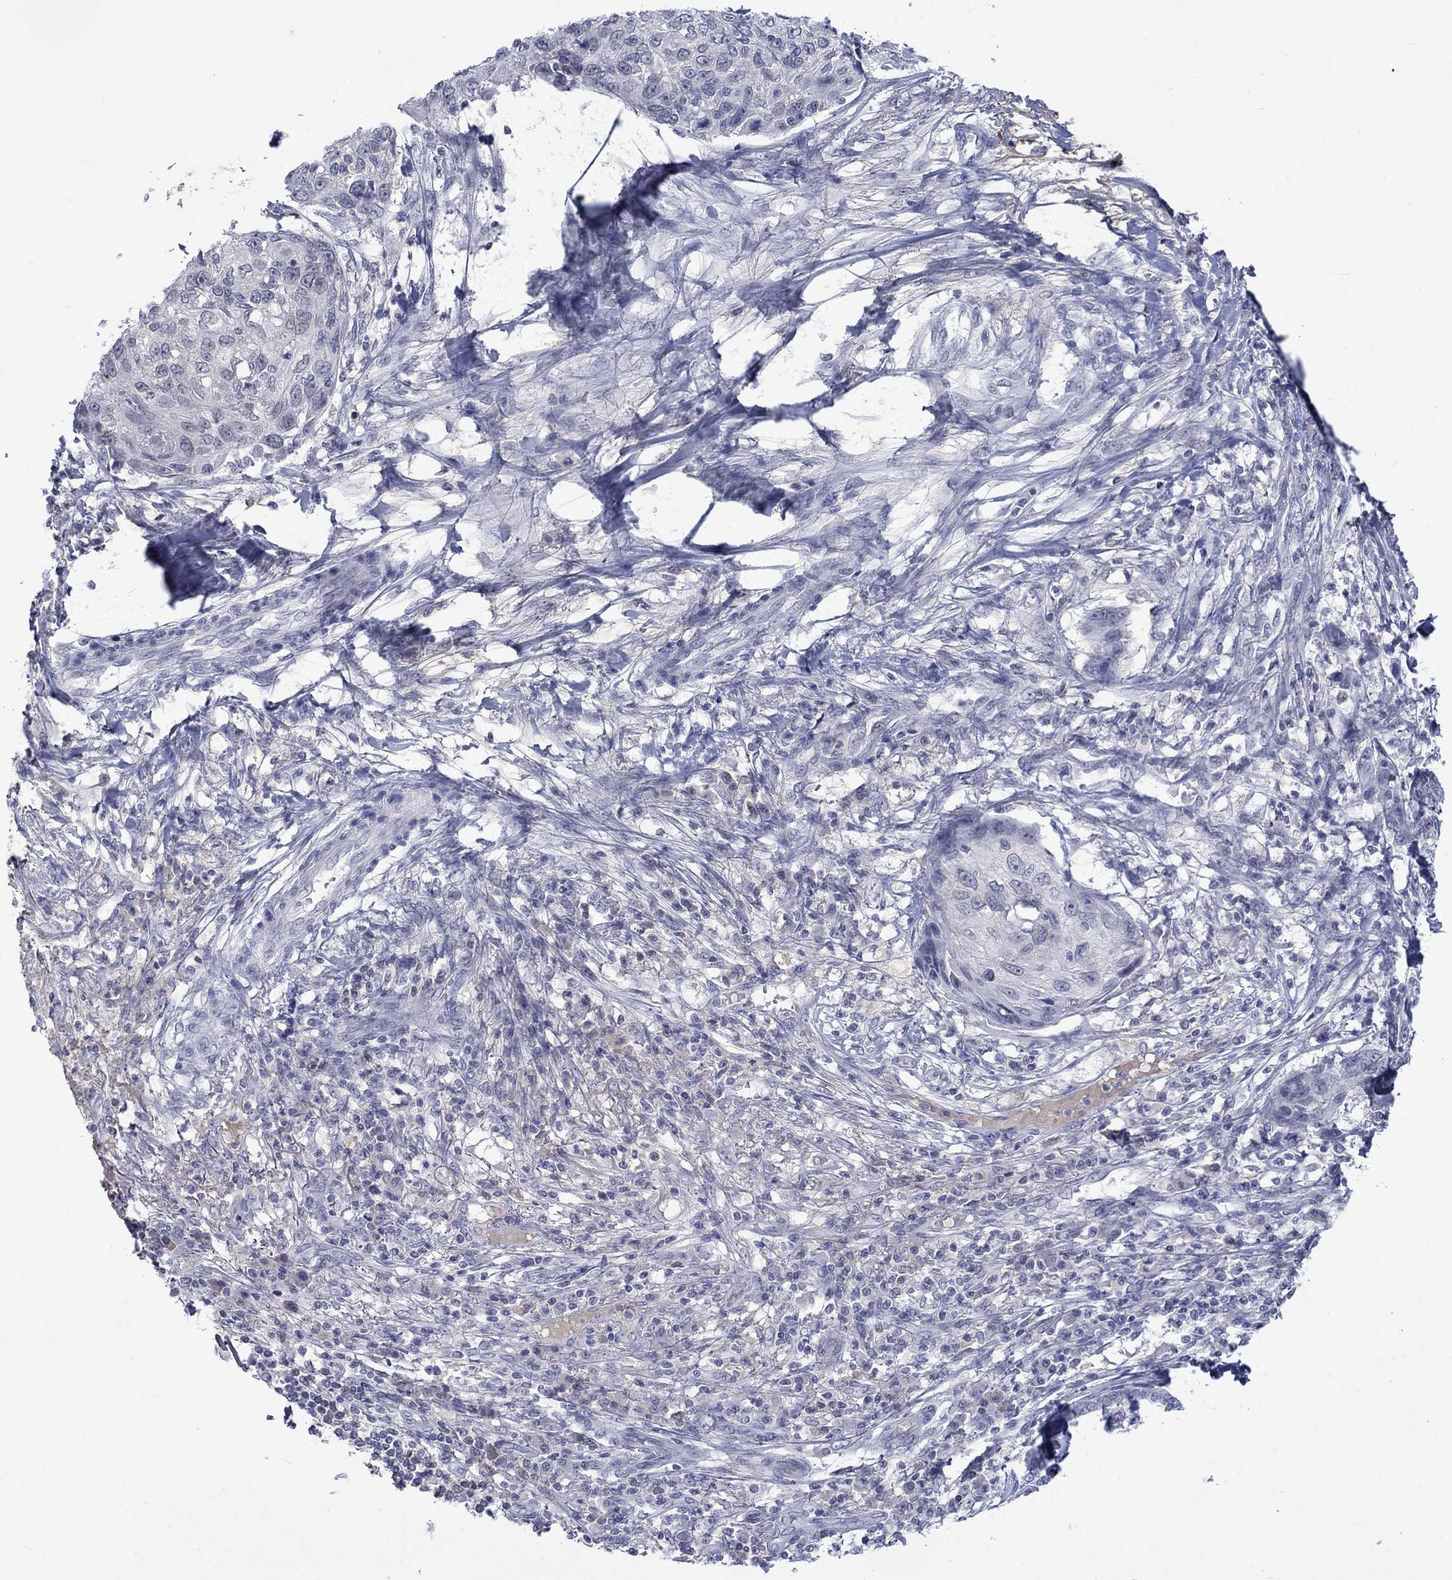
{"staining": {"intensity": "negative", "quantity": "none", "location": "none"}, "tissue": "skin cancer", "cell_type": "Tumor cells", "image_type": "cancer", "snomed": [{"axis": "morphology", "description": "Squamous cell carcinoma, NOS"}, {"axis": "topography", "description": "Skin"}], "caption": "Immunohistochemical staining of skin cancer displays no significant expression in tumor cells.", "gene": "NSMF", "patient": {"sex": "male", "age": 92}}